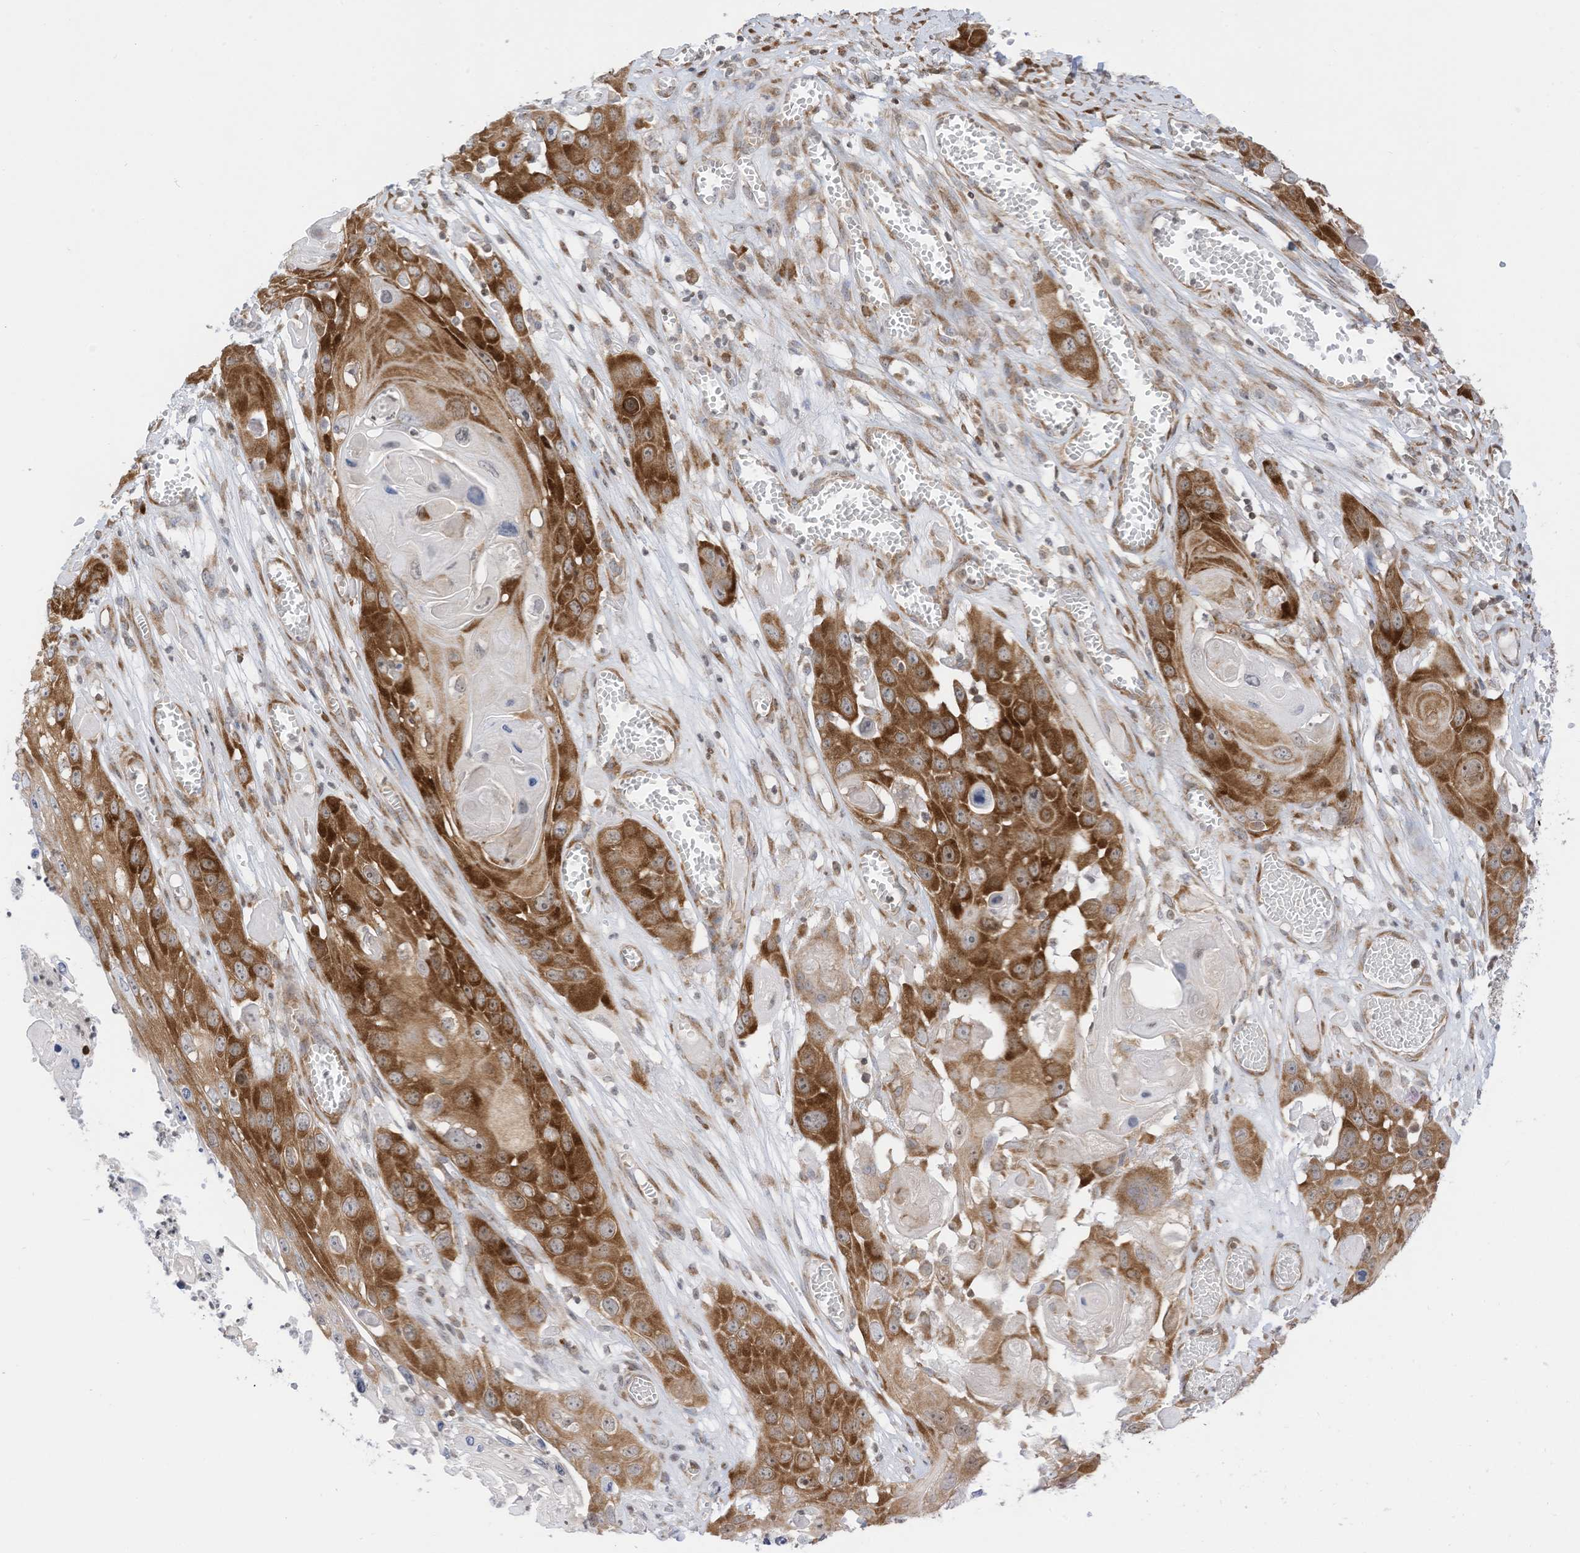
{"staining": {"intensity": "strong", "quantity": ">75%", "location": "cytoplasmic/membranous,nuclear"}, "tissue": "skin cancer", "cell_type": "Tumor cells", "image_type": "cancer", "snomed": [{"axis": "morphology", "description": "Squamous cell carcinoma, NOS"}, {"axis": "topography", "description": "Skin"}], "caption": "DAB (3,3'-diaminobenzidine) immunohistochemical staining of skin cancer exhibits strong cytoplasmic/membranous and nuclear protein expression in about >75% of tumor cells.", "gene": "EDF1", "patient": {"sex": "male", "age": 55}}